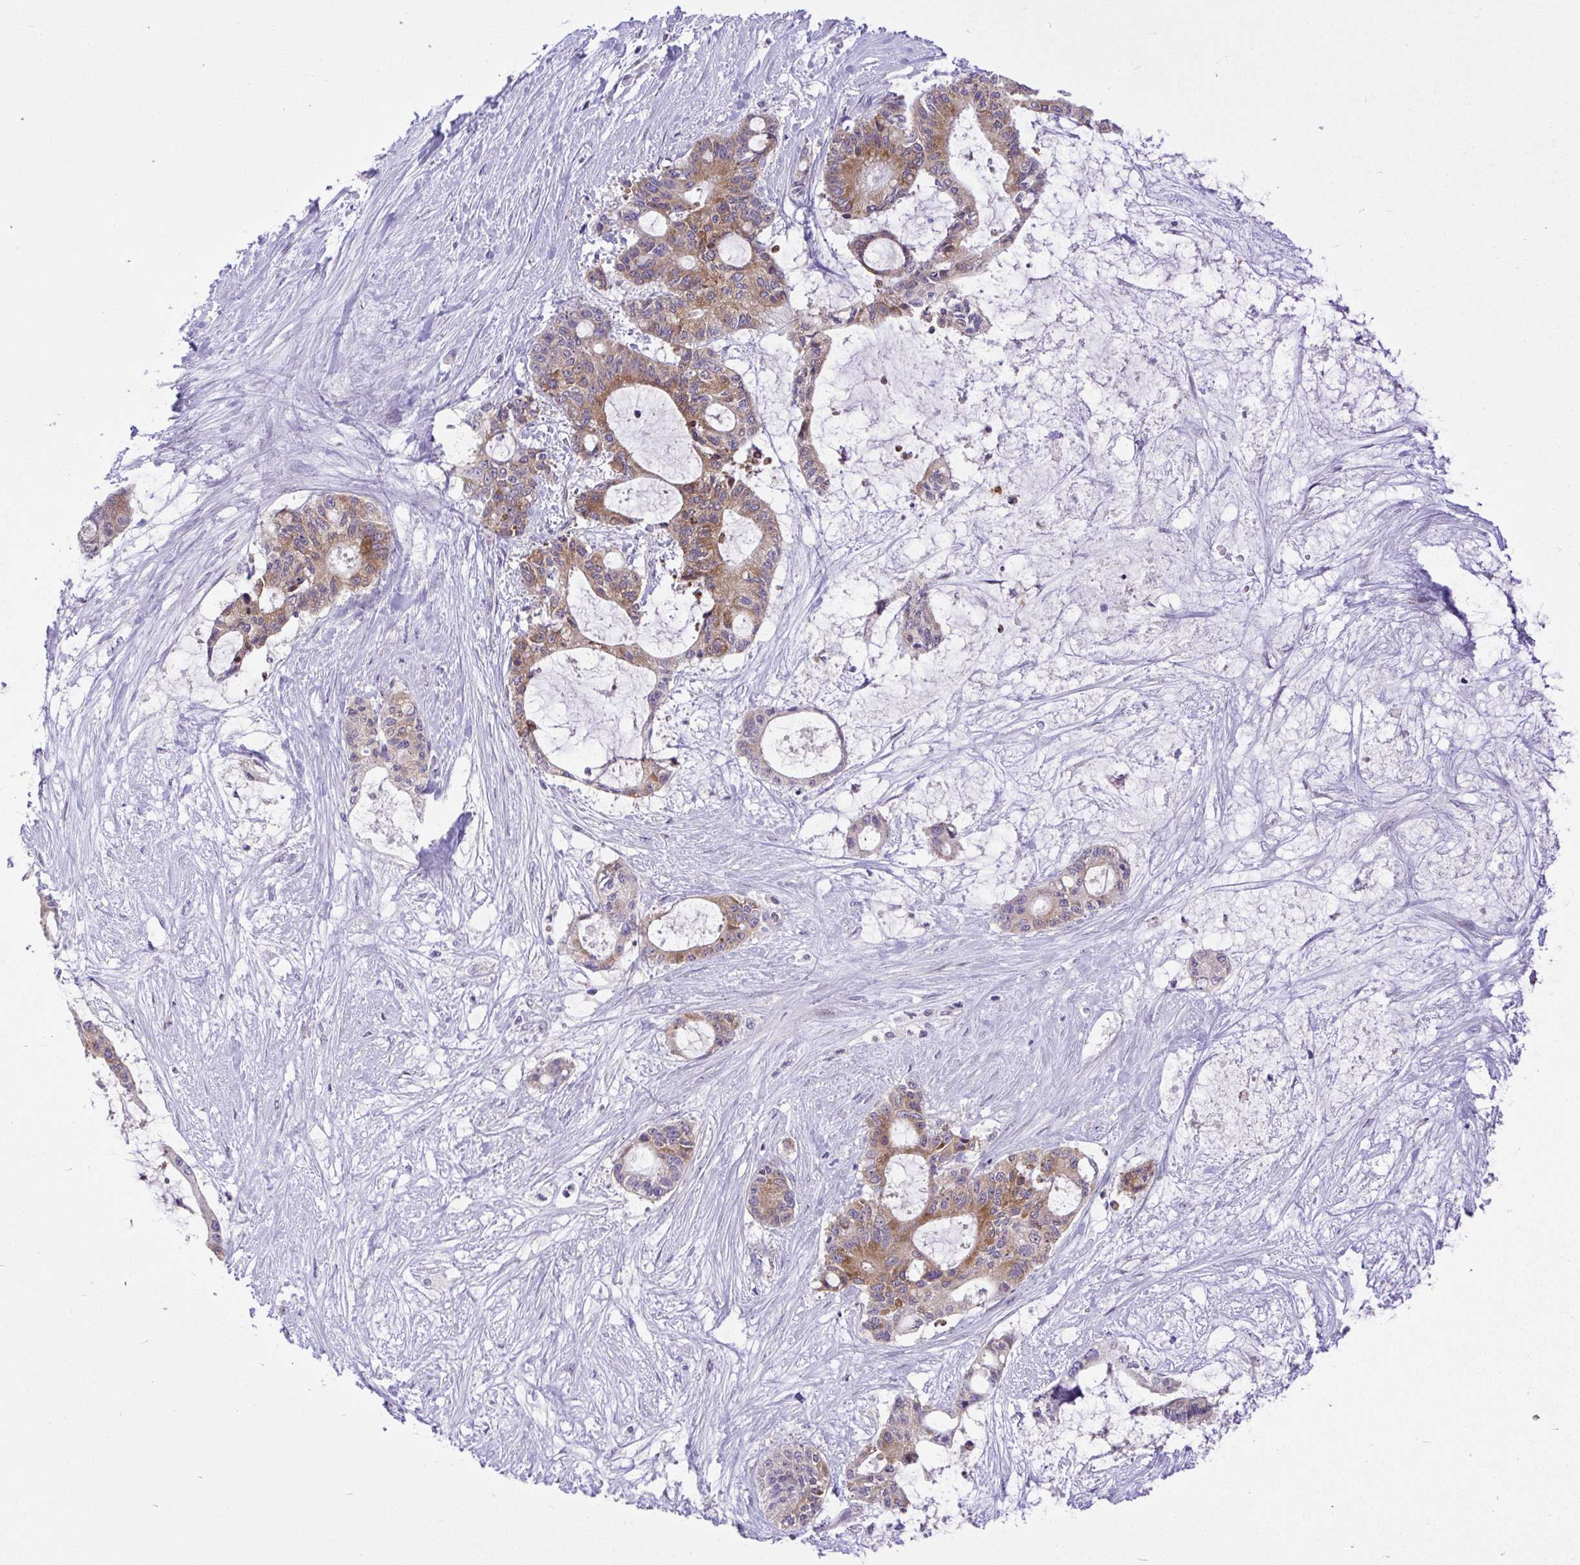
{"staining": {"intensity": "moderate", "quantity": "25%-75%", "location": "cytoplasmic/membranous"}, "tissue": "liver cancer", "cell_type": "Tumor cells", "image_type": "cancer", "snomed": [{"axis": "morphology", "description": "Normal tissue, NOS"}, {"axis": "morphology", "description": "Cholangiocarcinoma"}, {"axis": "topography", "description": "Liver"}, {"axis": "topography", "description": "Peripheral nerve tissue"}], "caption": "This is a histology image of immunohistochemistry (IHC) staining of liver cancer, which shows moderate positivity in the cytoplasmic/membranous of tumor cells.", "gene": "CHIA", "patient": {"sex": "female", "age": 73}}